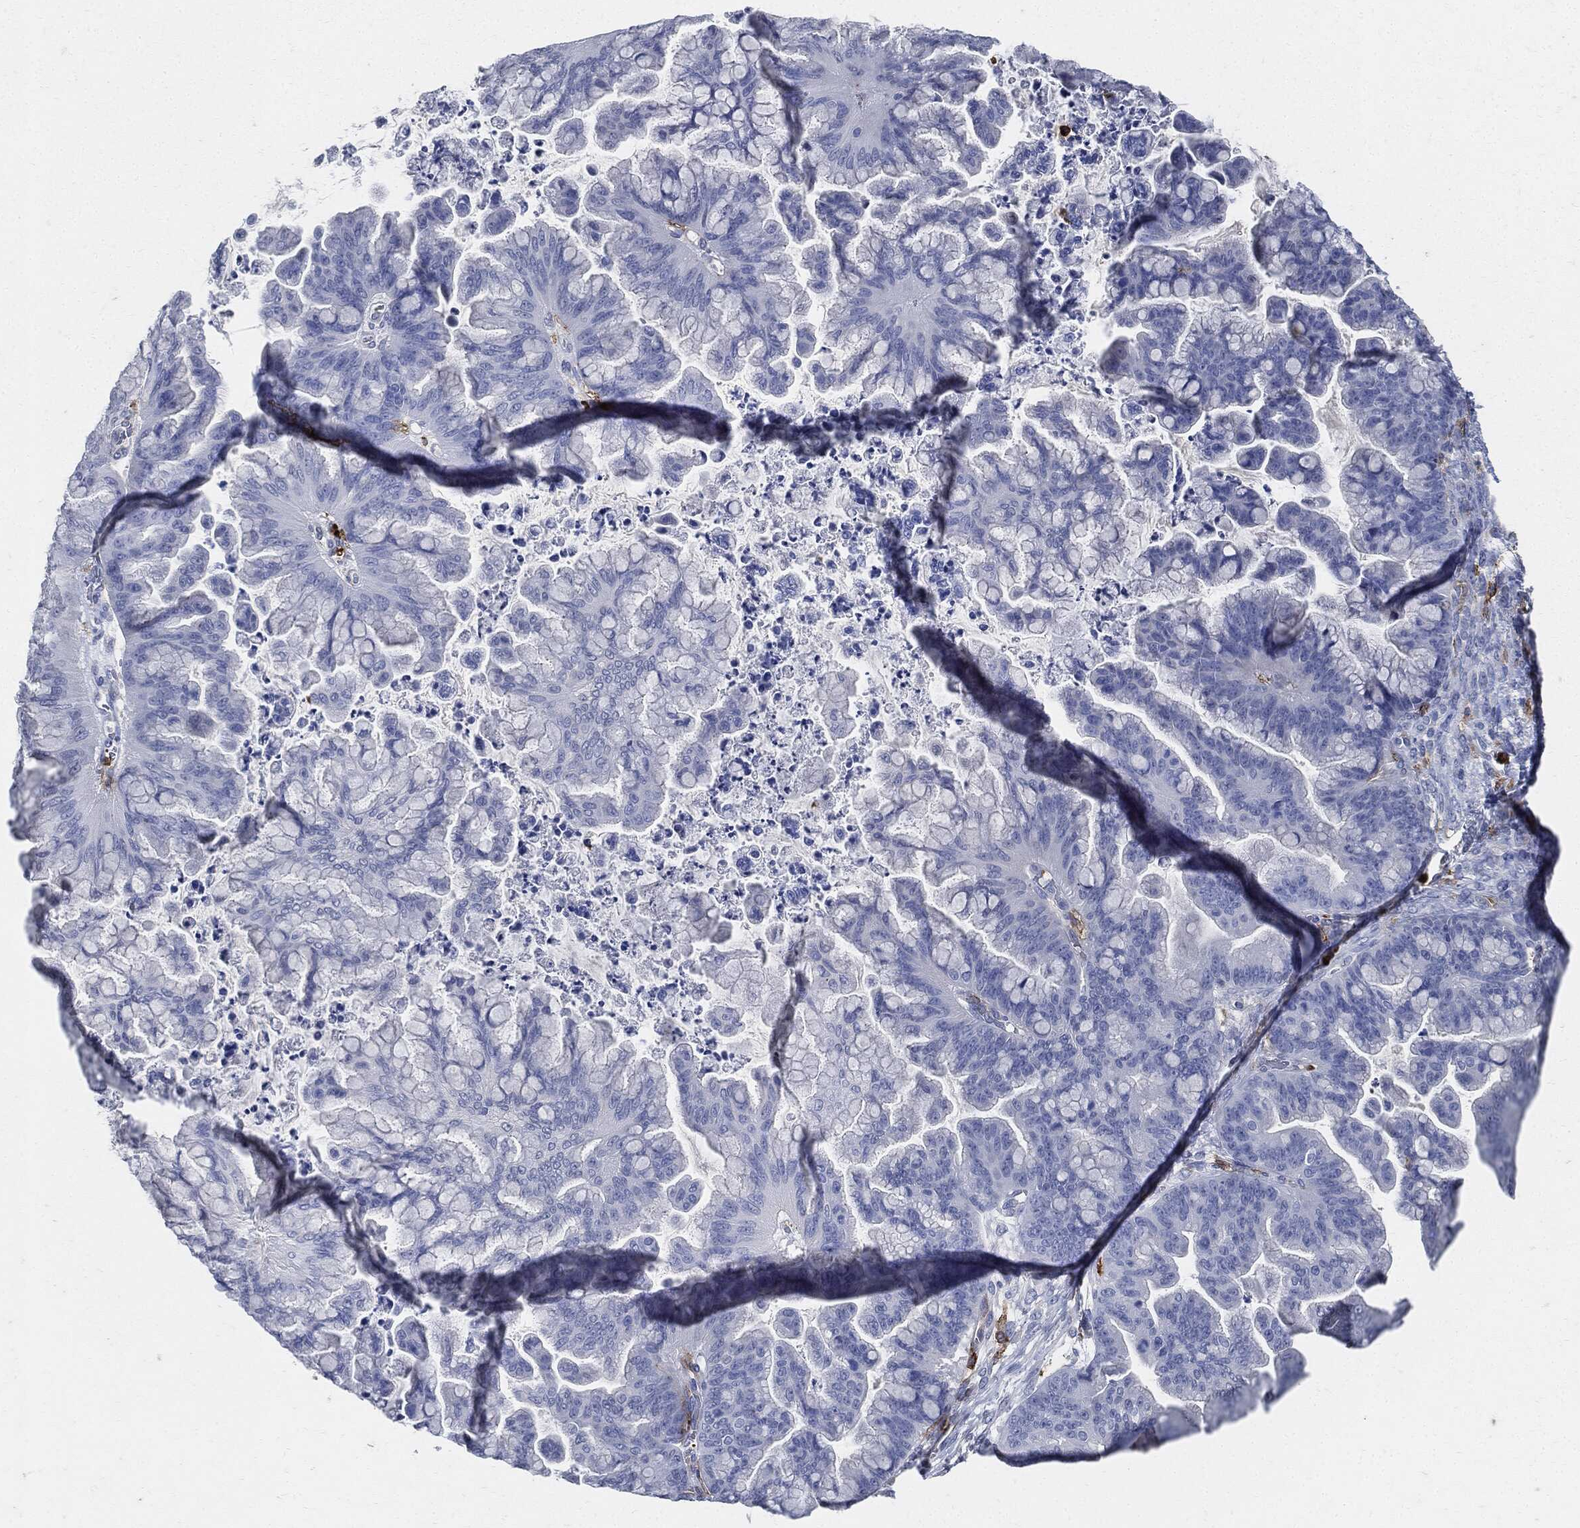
{"staining": {"intensity": "negative", "quantity": "none", "location": "none"}, "tissue": "ovarian cancer", "cell_type": "Tumor cells", "image_type": "cancer", "snomed": [{"axis": "morphology", "description": "Cystadenocarcinoma, mucinous, NOS"}, {"axis": "topography", "description": "Ovary"}], "caption": "Tumor cells are negative for brown protein staining in ovarian mucinous cystadenocarcinoma.", "gene": "PTPRC", "patient": {"sex": "female", "age": 67}}